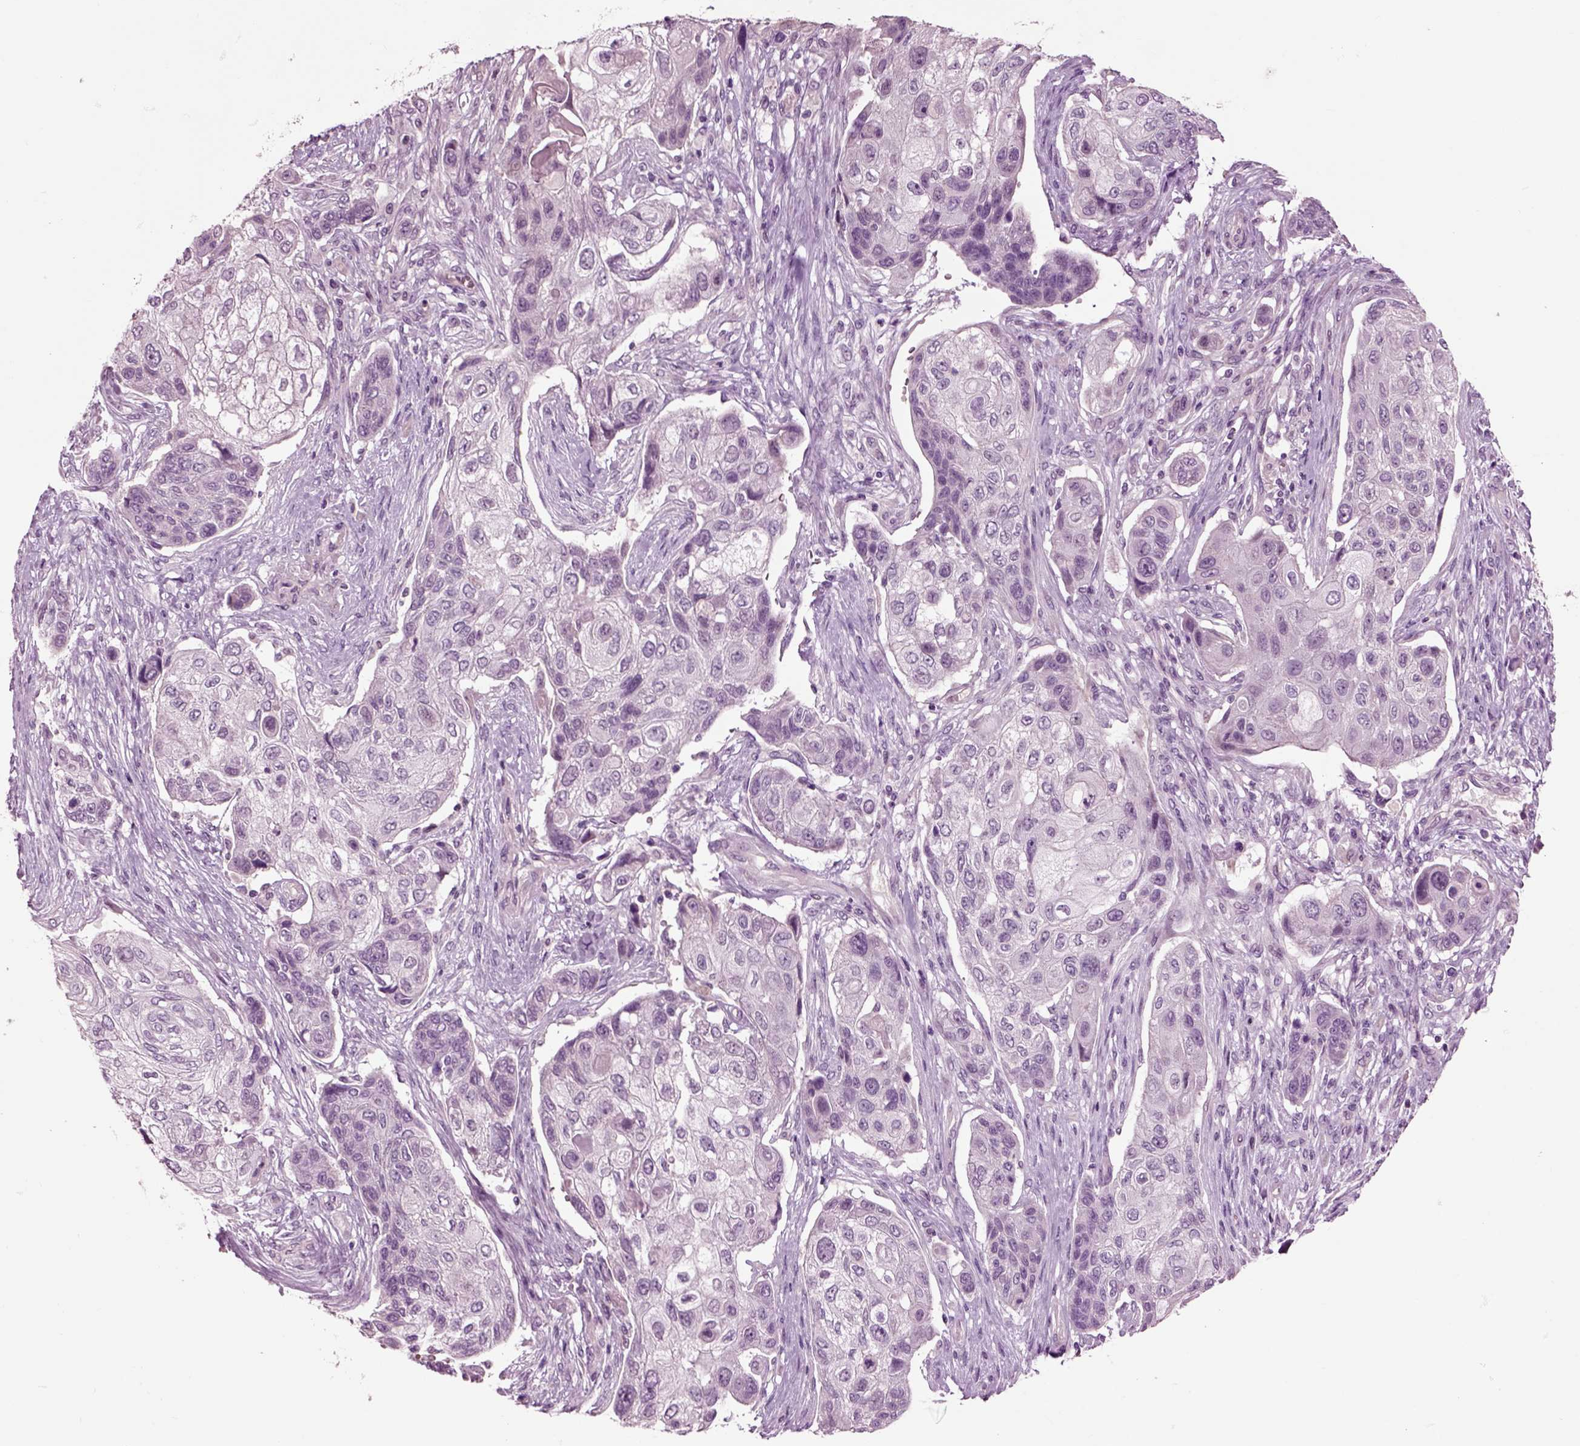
{"staining": {"intensity": "negative", "quantity": "none", "location": "none"}, "tissue": "lung cancer", "cell_type": "Tumor cells", "image_type": "cancer", "snomed": [{"axis": "morphology", "description": "Normal tissue, NOS"}, {"axis": "morphology", "description": "Squamous cell carcinoma, NOS"}, {"axis": "topography", "description": "Bronchus"}, {"axis": "topography", "description": "Lung"}], "caption": "An immunohistochemistry micrograph of lung cancer is shown. There is no staining in tumor cells of lung cancer. (DAB immunohistochemistry, high magnification).", "gene": "CHGB", "patient": {"sex": "male", "age": 69}}